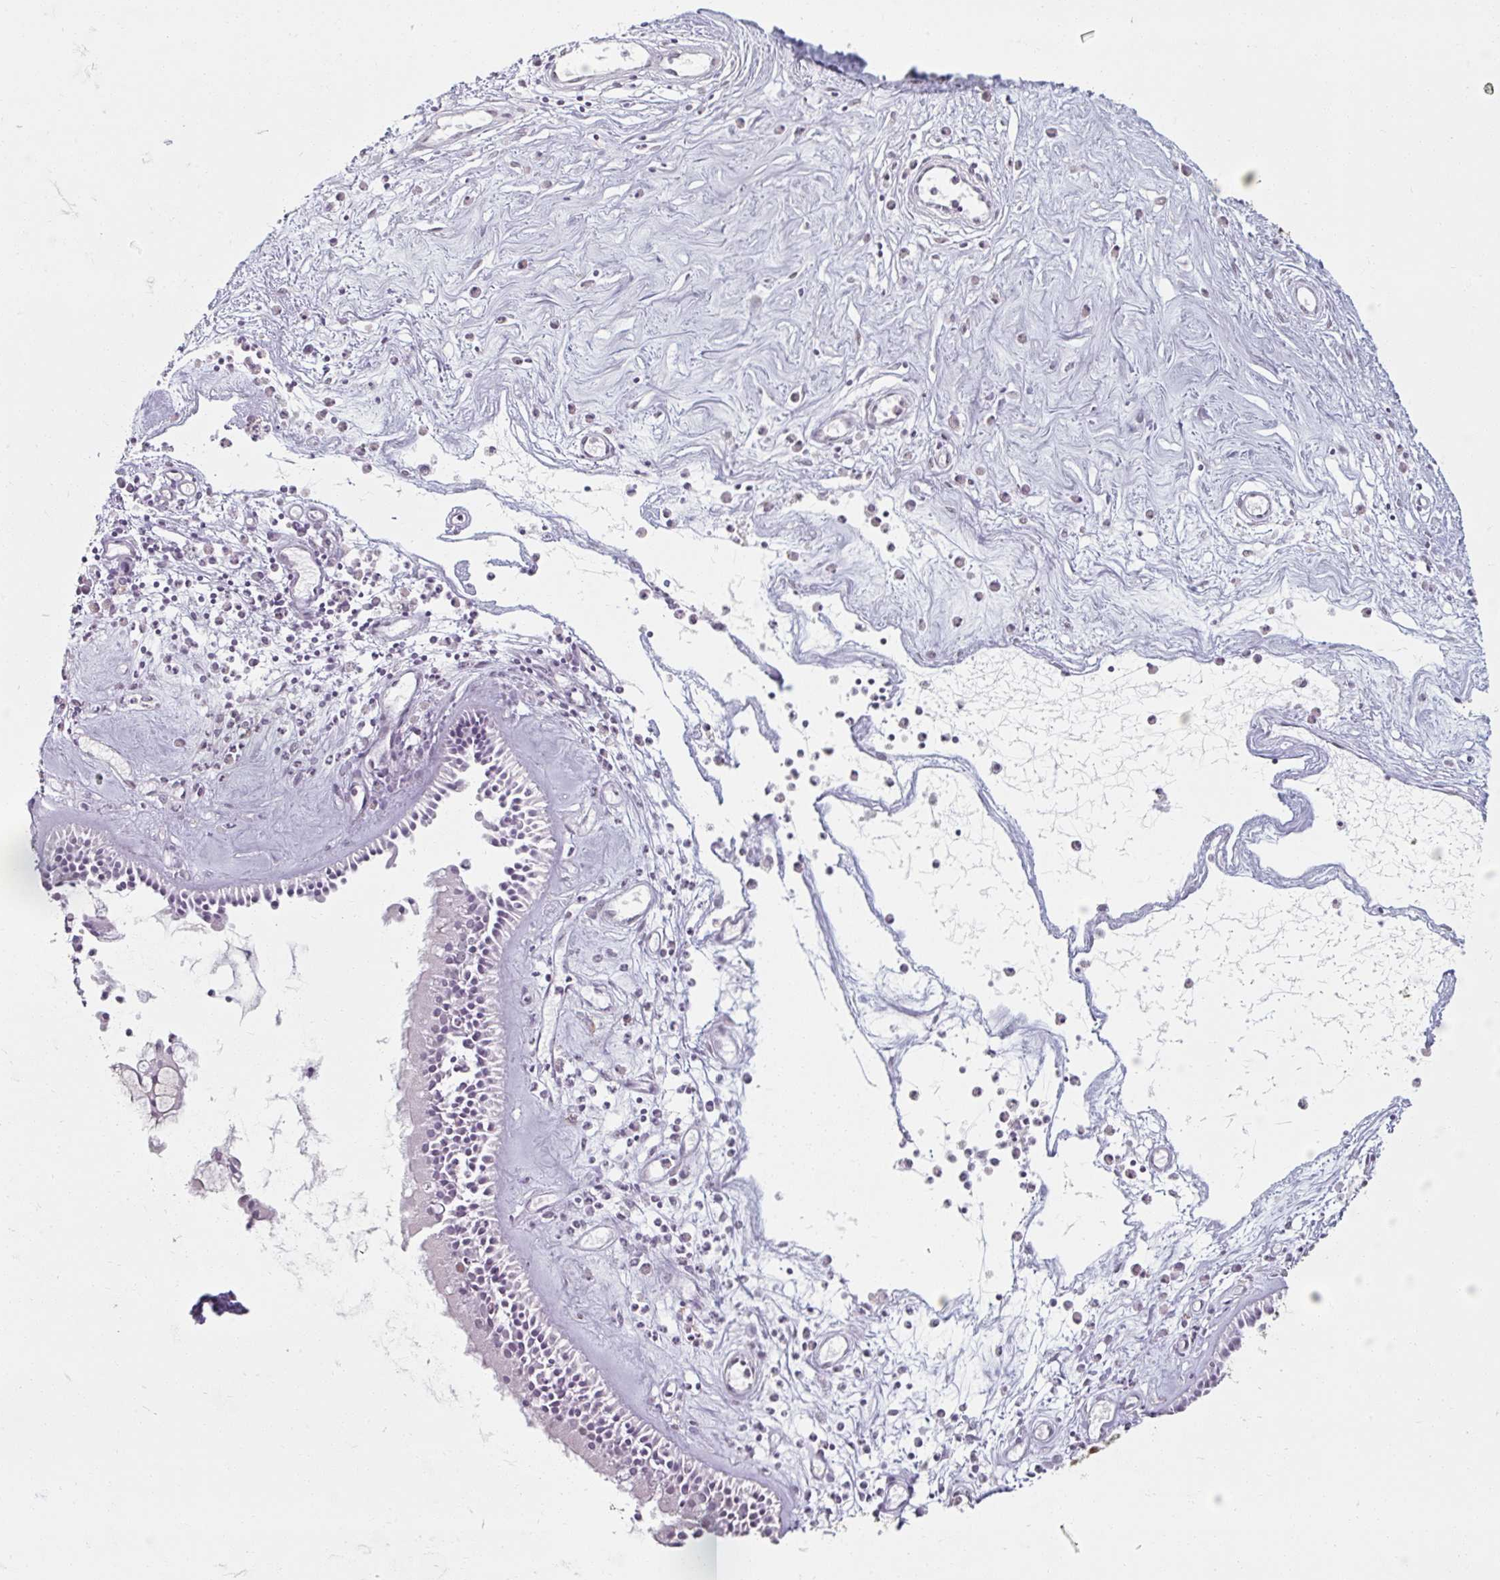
{"staining": {"intensity": "moderate", "quantity": "25%-75%", "location": "nuclear"}, "tissue": "nasopharynx", "cell_type": "Respiratory epithelial cells", "image_type": "normal", "snomed": [{"axis": "morphology", "description": "Normal tissue, NOS"}, {"axis": "morphology", "description": "Inflammation, NOS"}, {"axis": "topography", "description": "Nasopharynx"}], "caption": "A medium amount of moderate nuclear staining is identified in about 25%-75% of respiratory epithelial cells in unremarkable nasopharynx. Using DAB (3,3'-diaminobenzidine) (brown) and hematoxylin (blue) stains, captured at high magnification using brightfield microscopy.", "gene": "ENSG00000291316", "patient": {"sex": "male", "age": 61}}